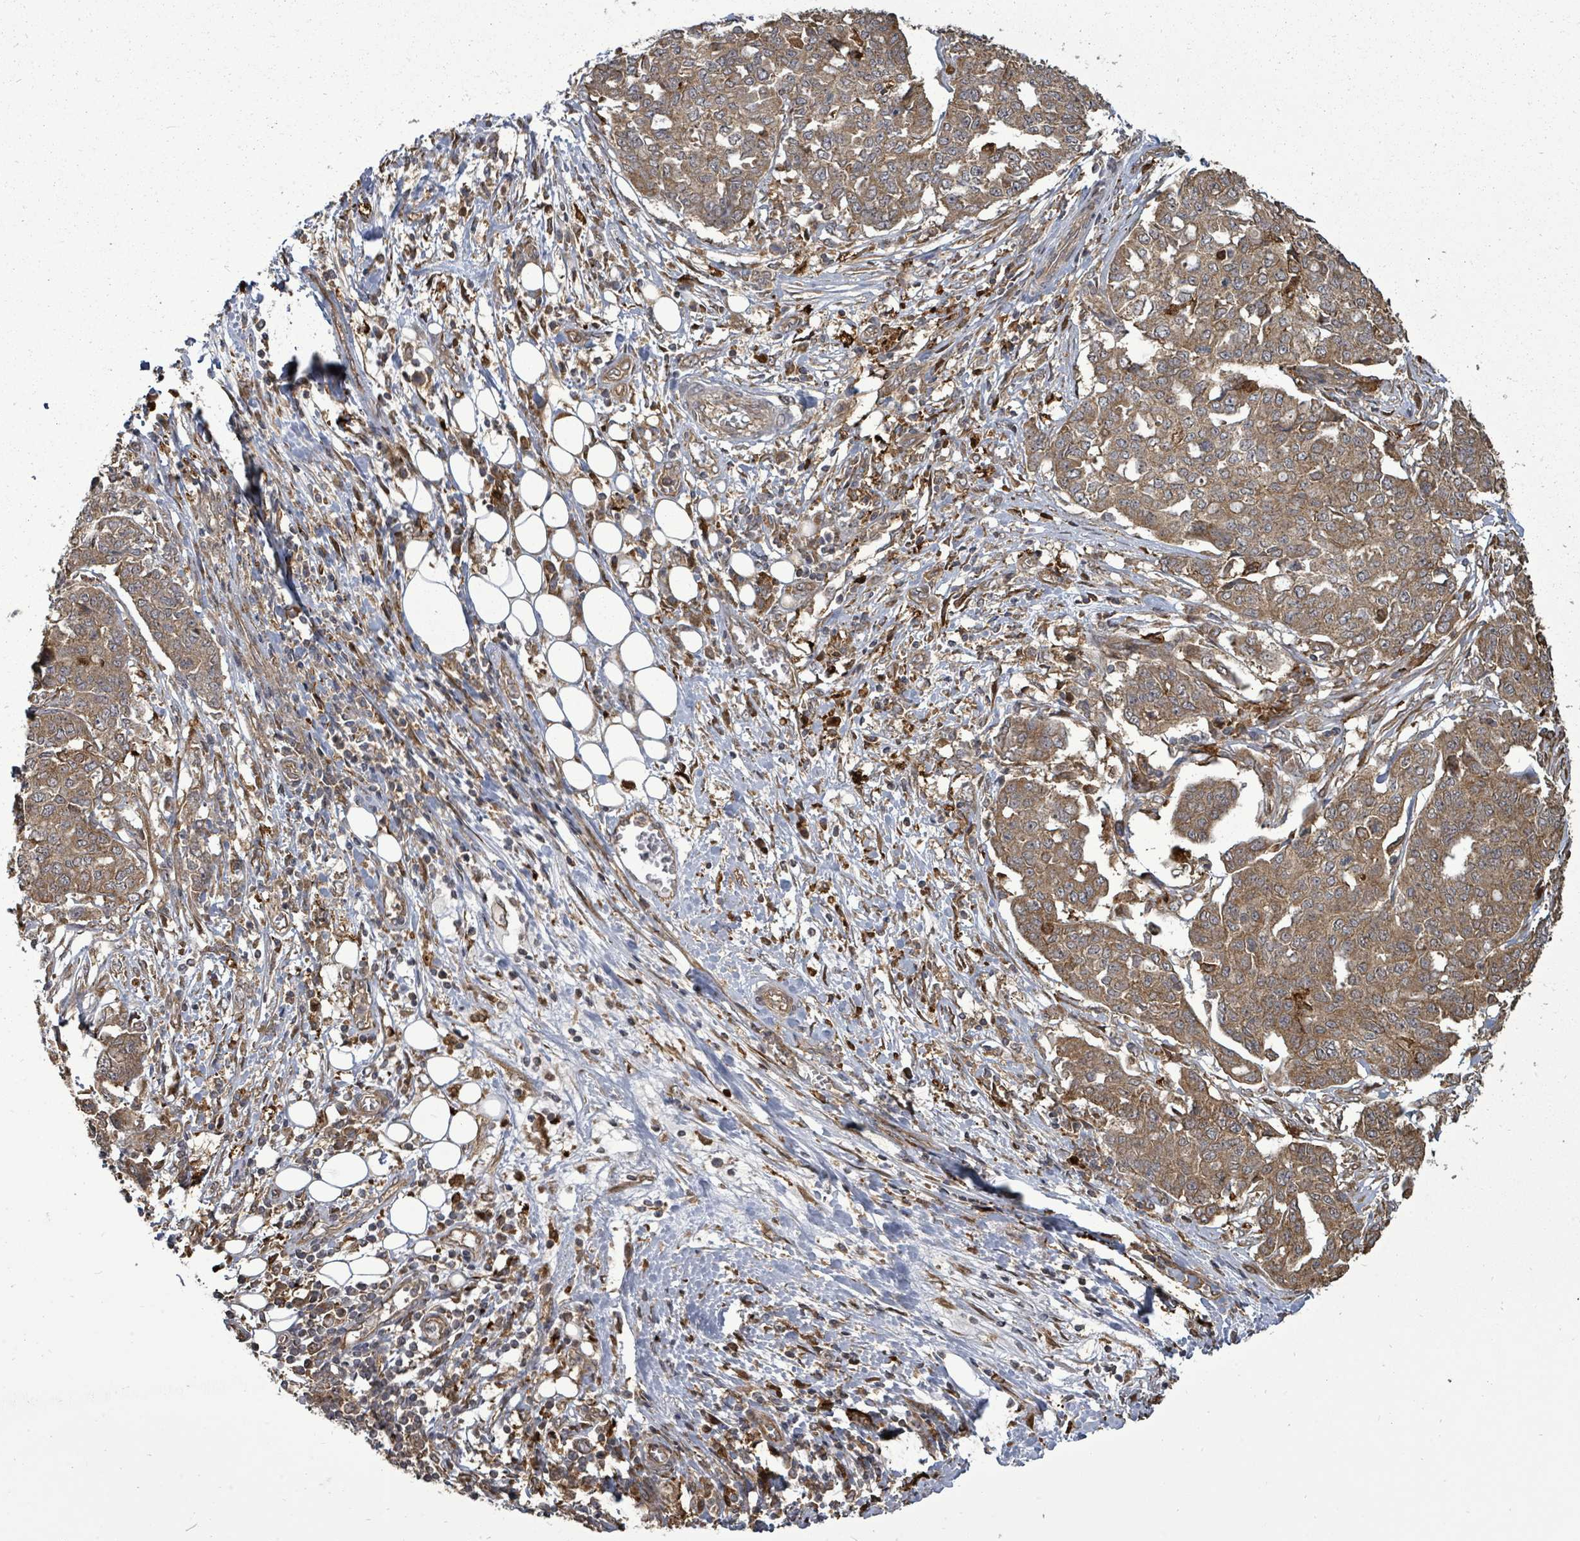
{"staining": {"intensity": "moderate", "quantity": ">75%", "location": "cytoplasmic/membranous"}, "tissue": "ovarian cancer", "cell_type": "Tumor cells", "image_type": "cancer", "snomed": [{"axis": "morphology", "description": "Cystadenocarcinoma, serous, NOS"}, {"axis": "topography", "description": "Soft tissue"}, {"axis": "topography", "description": "Ovary"}], "caption": "Serous cystadenocarcinoma (ovarian) tissue demonstrates moderate cytoplasmic/membranous expression in about >75% of tumor cells", "gene": "EIF3C", "patient": {"sex": "female", "age": 57}}